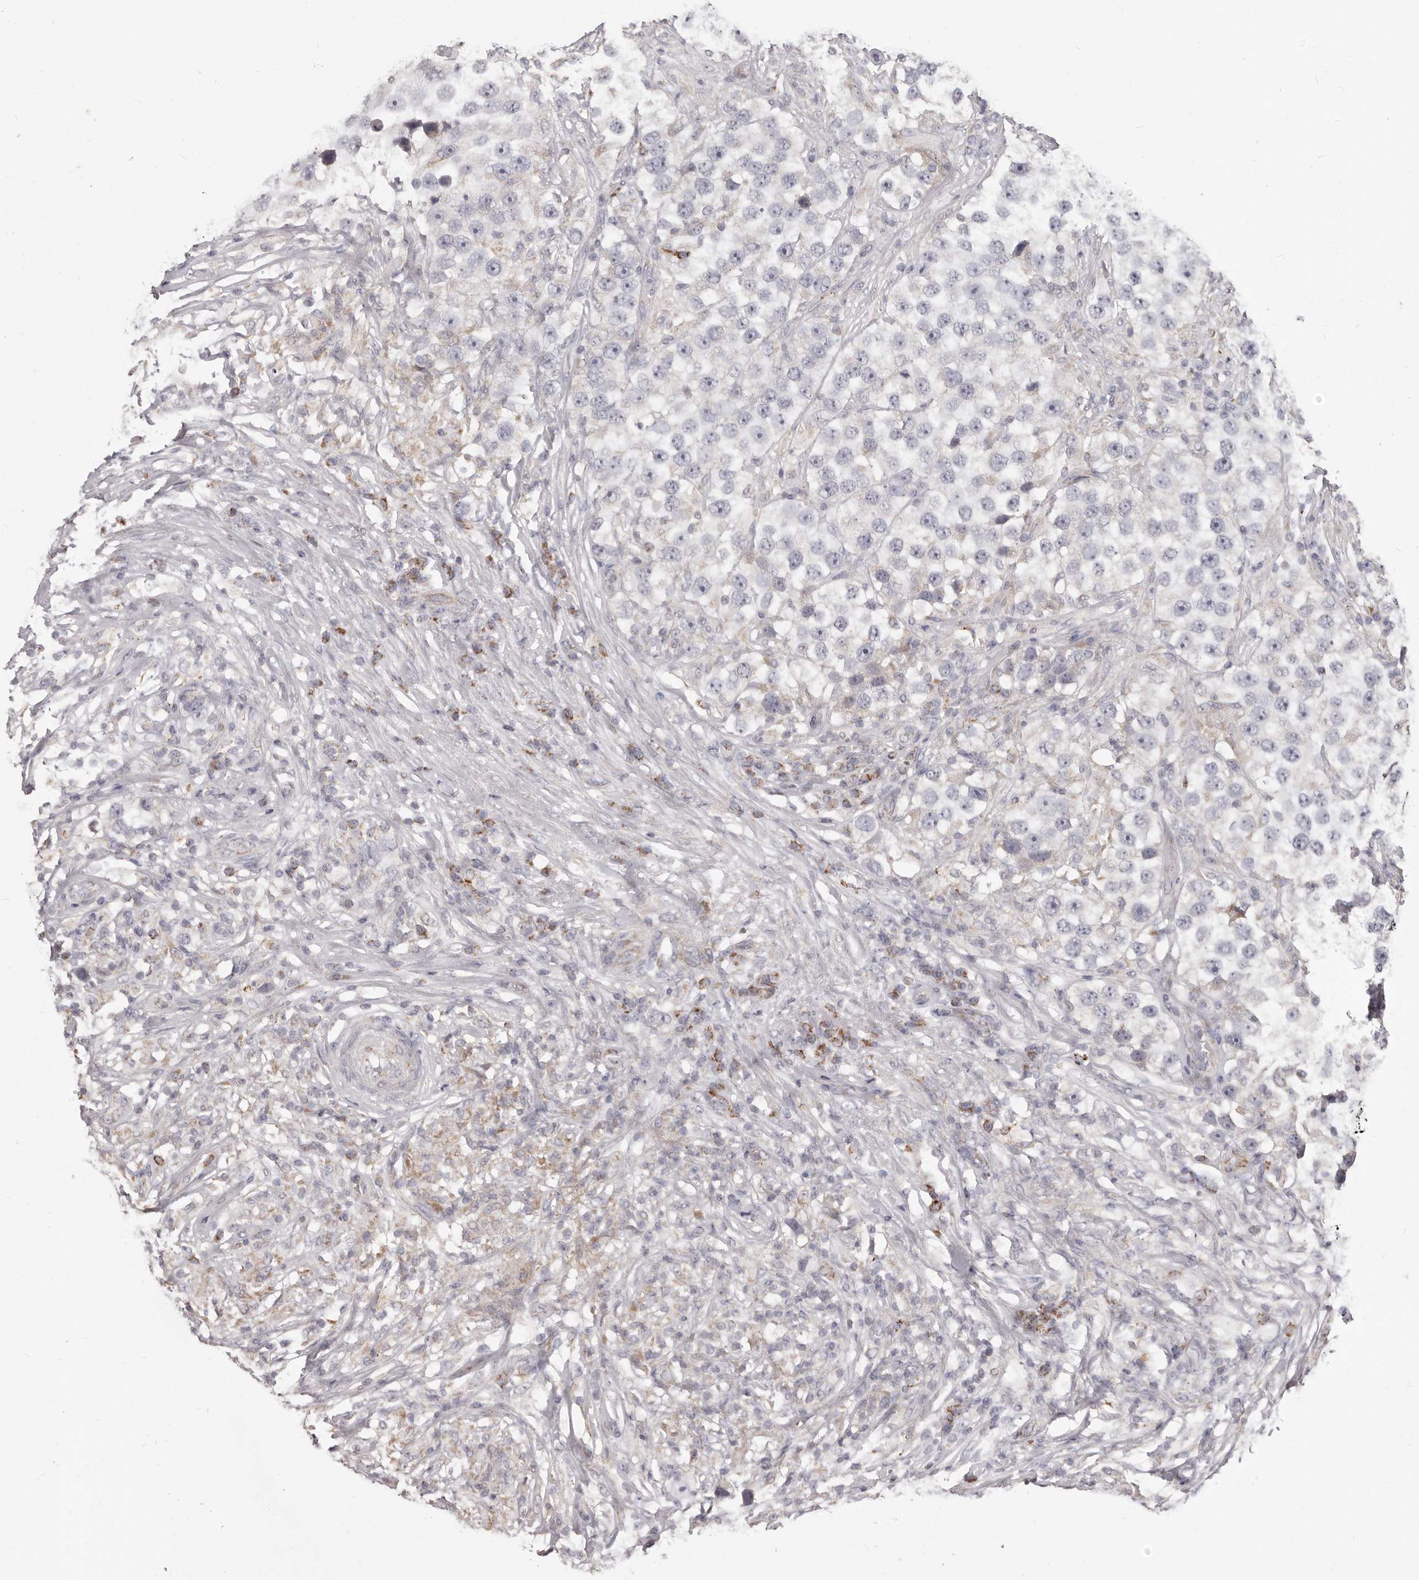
{"staining": {"intensity": "negative", "quantity": "none", "location": "none"}, "tissue": "testis cancer", "cell_type": "Tumor cells", "image_type": "cancer", "snomed": [{"axis": "morphology", "description": "Seminoma, NOS"}, {"axis": "topography", "description": "Testis"}], "caption": "Micrograph shows no significant protein positivity in tumor cells of testis seminoma.", "gene": "PRMT2", "patient": {"sex": "male", "age": 49}}